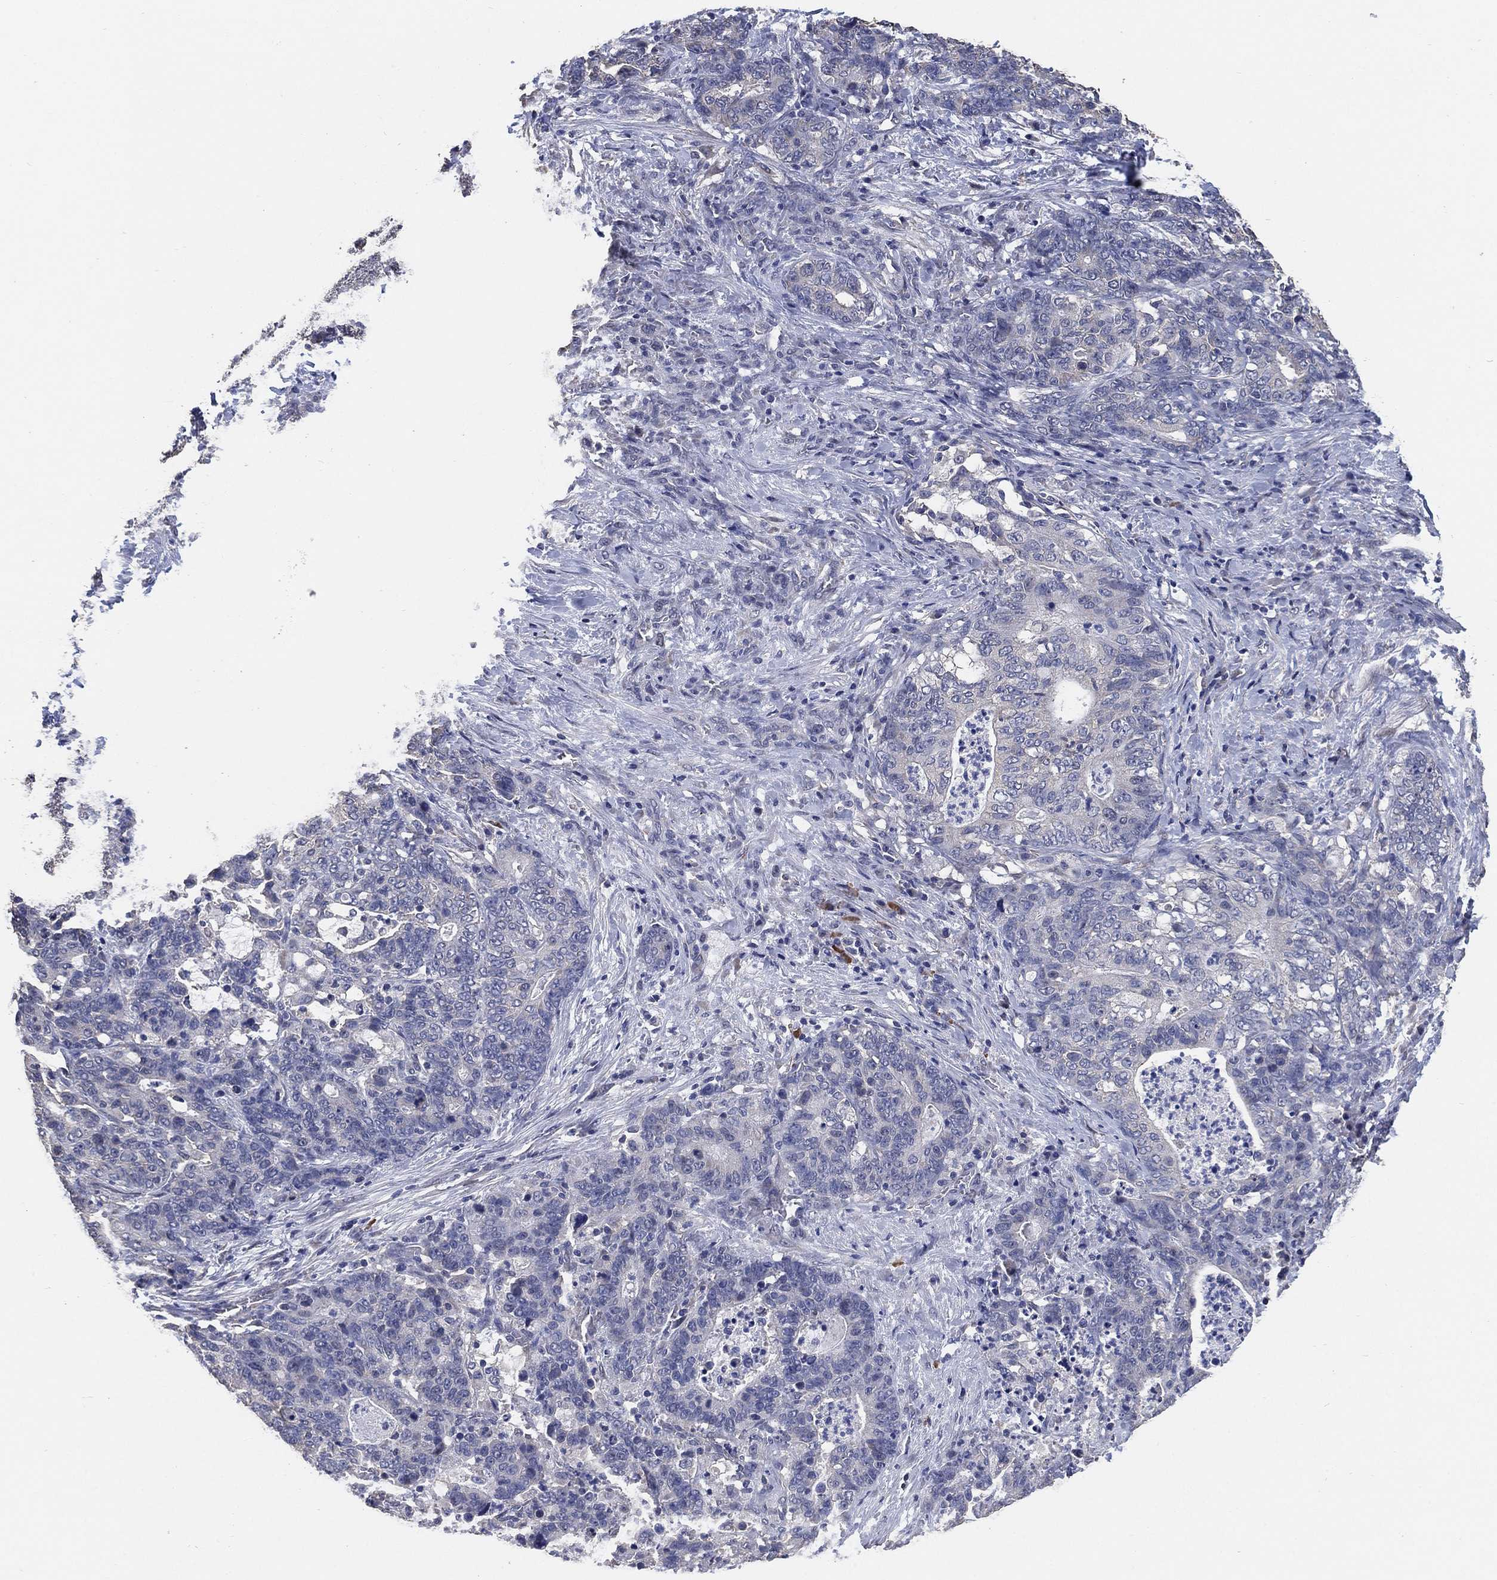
{"staining": {"intensity": "negative", "quantity": "none", "location": "none"}, "tissue": "stomach cancer", "cell_type": "Tumor cells", "image_type": "cancer", "snomed": [{"axis": "morphology", "description": "Normal tissue, NOS"}, {"axis": "morphology", "description": "Adenocarcinoma, NOS"}, {"axis": "topography", "description": "Stomach"}], "caption": "Stomach cancer (adenocarcinoma) stained for a protein using immunohistochemistry displays no staining tumor cells.", "gene": "KLK5", "patient": {"sex": "female", "age": 64}}